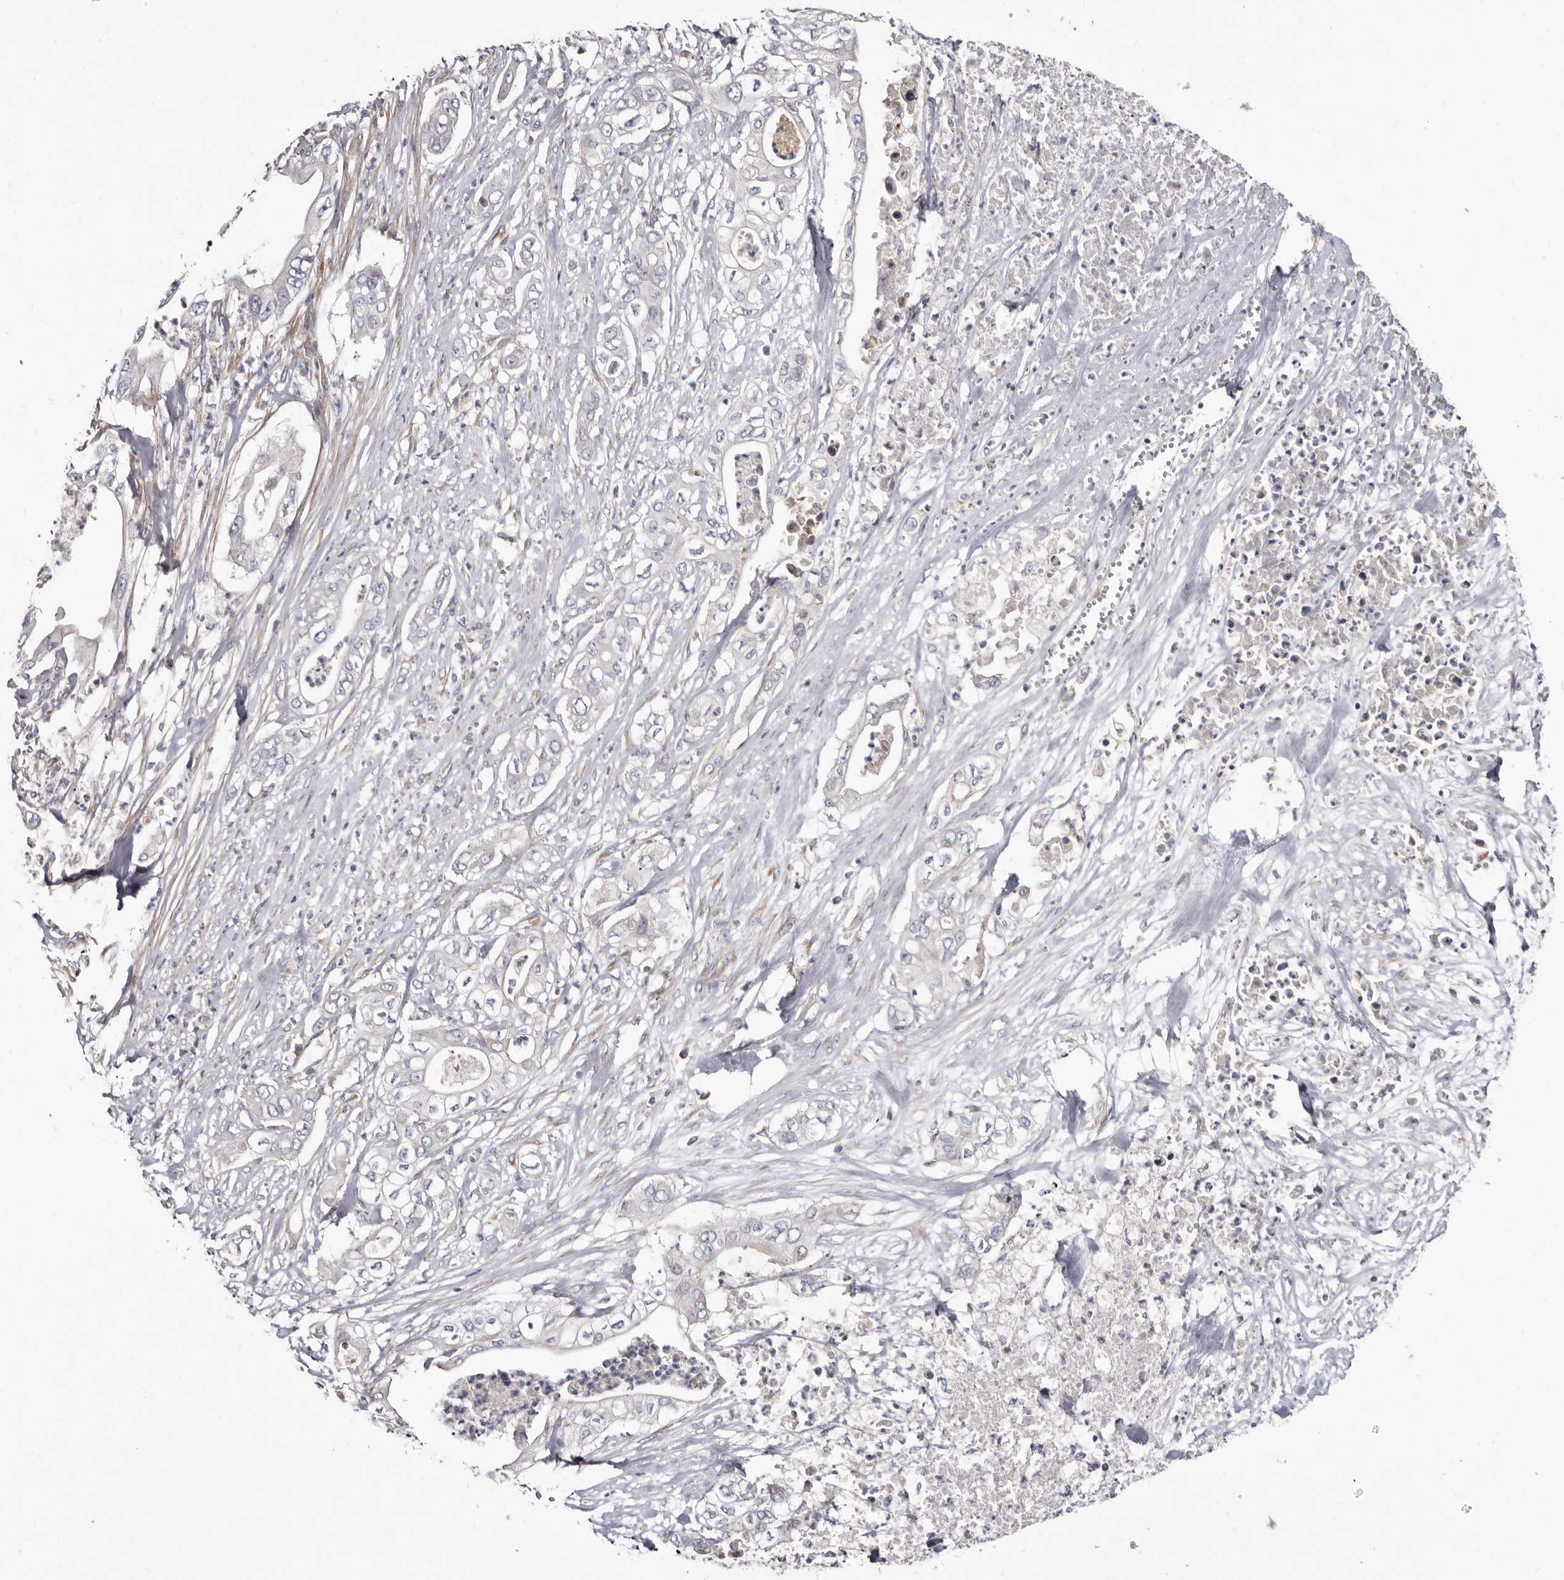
{"staining": {"intensity": "negative", "quantity": "none", "location": "none"}, "tissue": "pancreatic cancer", "cell_type": "Tumor cells", "image_type": "cancer", "snomed": [{"axis": "morphology", "description": "Adenocarcinoma, NOS"}, {"axis": "topography", "description": "Pancreas"}], "caption": "An IHC micrograph of pancreatic cancer is shown. There is no staining in tumor cells of pancreatic cancer.", "gene": "ASIC5", "patient": {"sex": "female", "age": 78}}